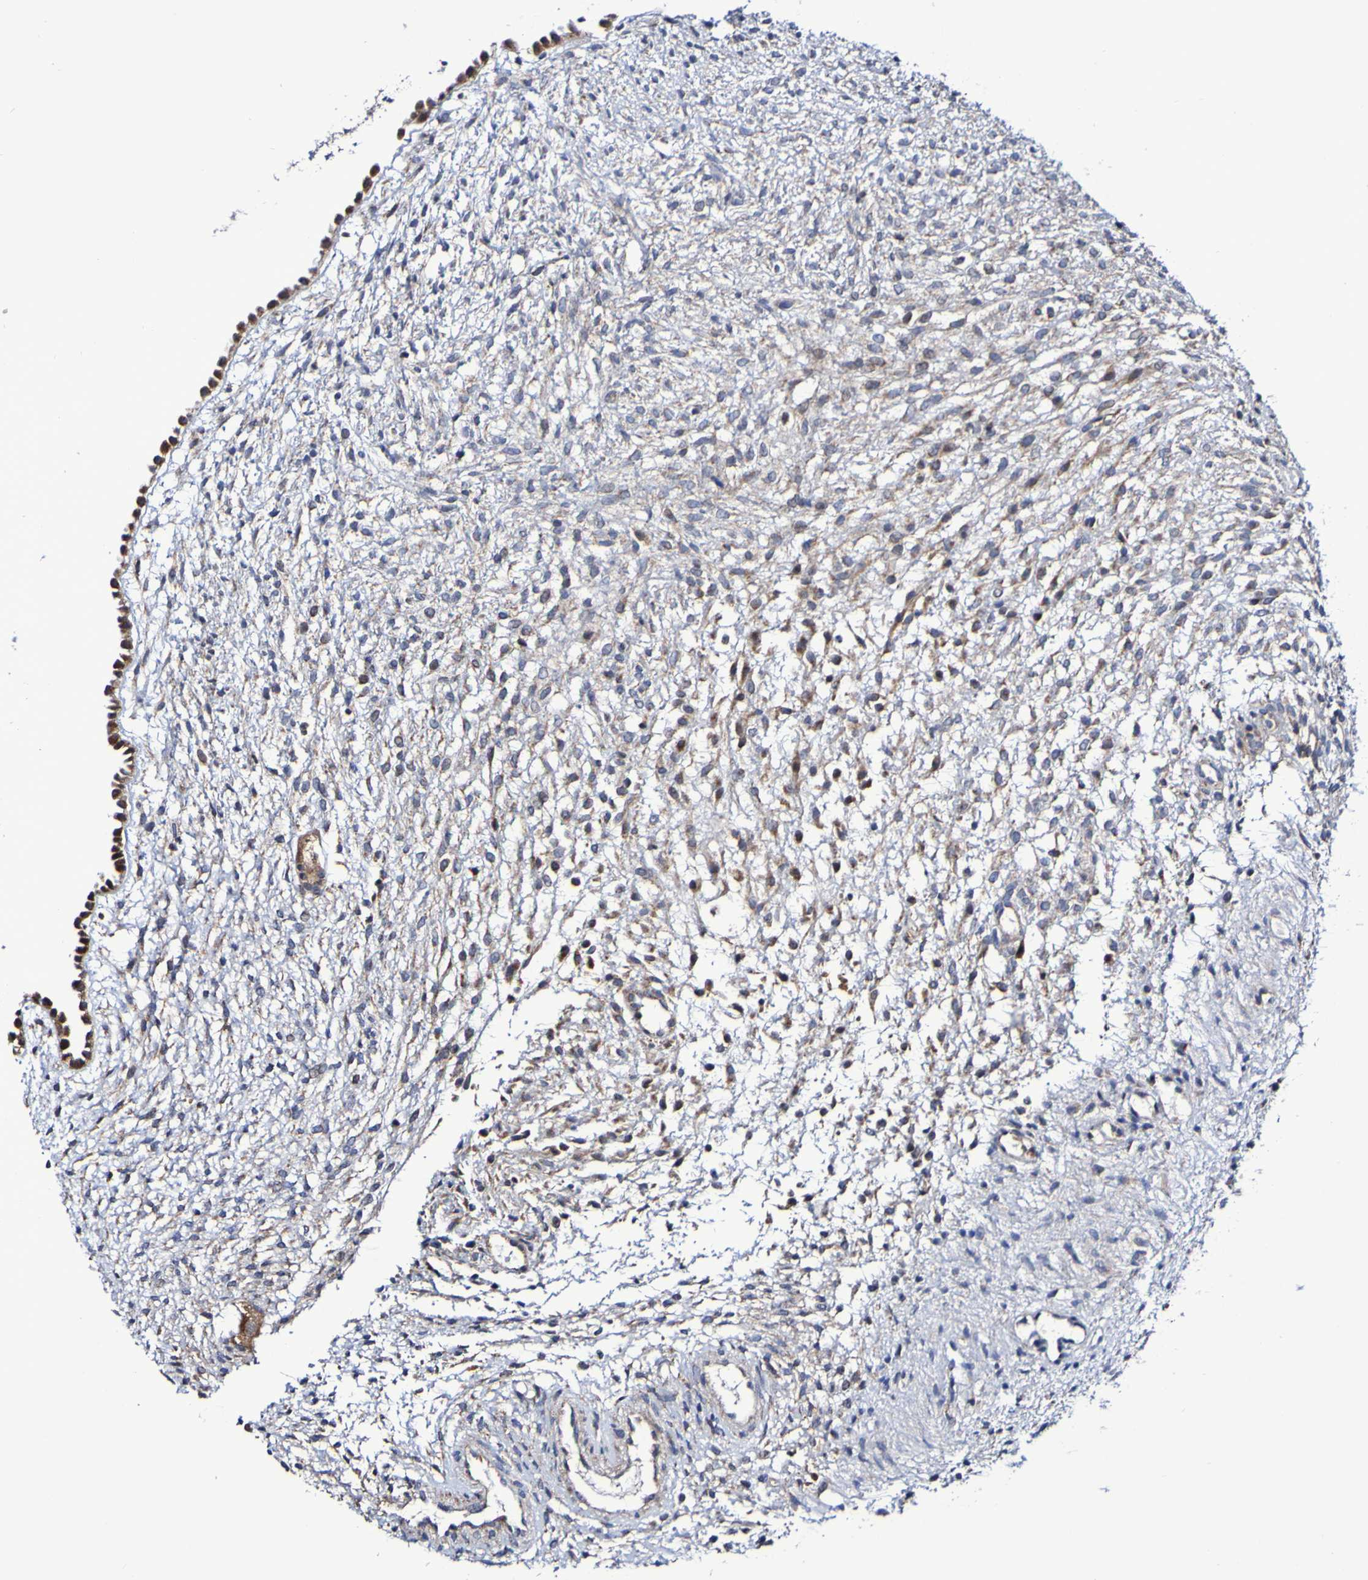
{"staining": {"intensity": "moderate", "quantity": ">75%", "location": "cytoplasmic/membranous"}, "tissue": "ovary", "cell_type": "Follicle cells", "image_type": "normal", "snomed": [{"axis": "morphology", "description": "Normal tissue, NOS"}, {"axis": "morphology", "description": "Cyst, NOS"}, {"axis": "topography", "description": "Ovary"}], "caption": "The micrograph demonstrates staining of unremarkable ovary, revealing moderate cytoplasmic/membranous protein staining (brown color) within follicle cells.", "gene": "GJB1", "patient": {"sex": "female", "age": 18}}